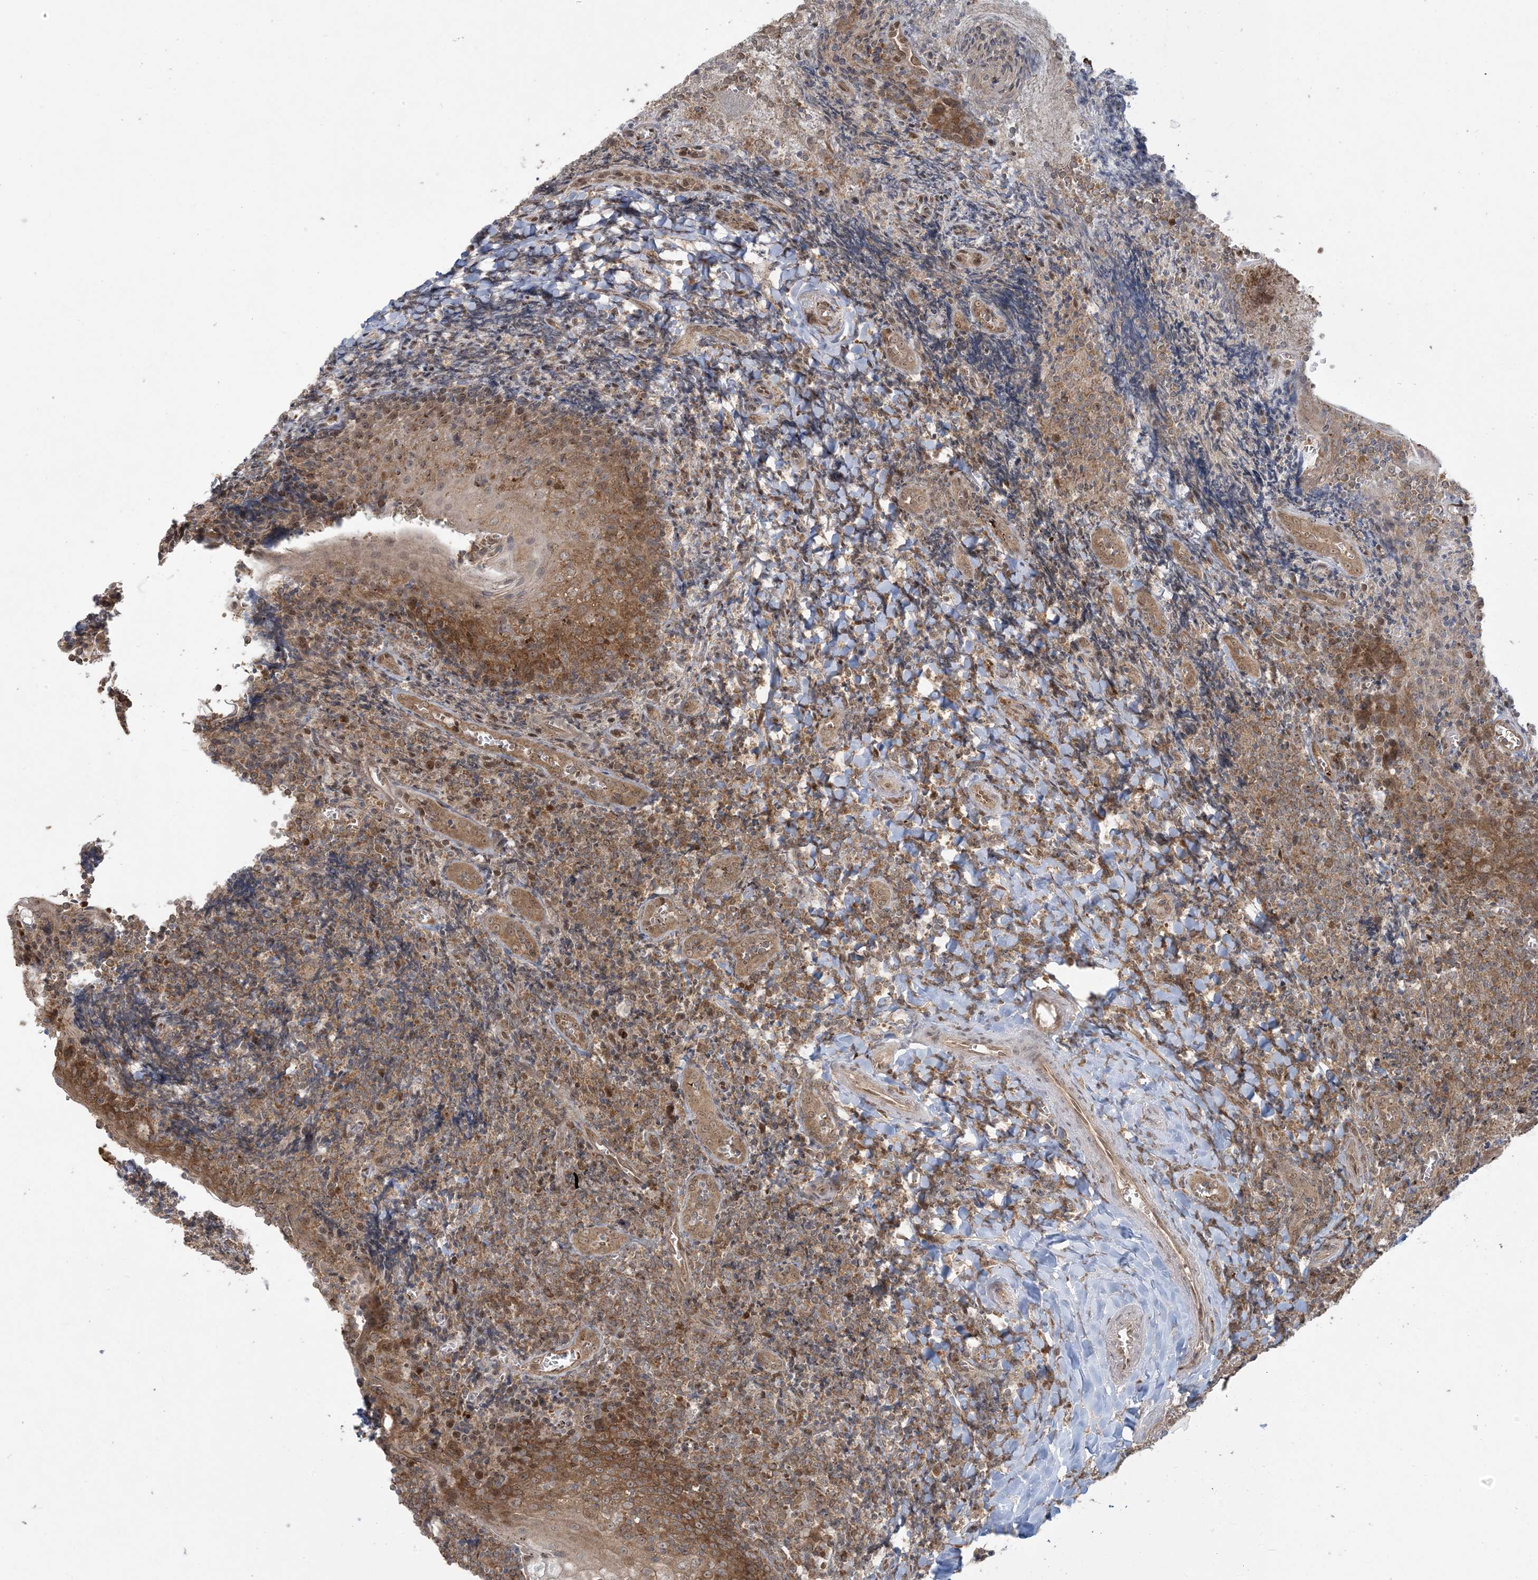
{"staining": {"intensity": "moderate", "quantity": ">75%", "location": "cytoplasmic/membranous"}, "tissue": "tonsil", "cell_type": "Germinal center cells", "image_type": "normal", "snomed": [{"axis": "morphology", "description": "Normal tissue, NOS"}, {"axis": "topography", "description": "Tonsil"}], "caption": "An immunohistochemistry (IHC) micrograph of normal tissue is shown. Protein staining in brown labels moderate cytoplasmic/membranous positivity in tonsil within germinal center cells.", "gene": "ABCF3", "patient": {"sex": "male", "age": 27}}